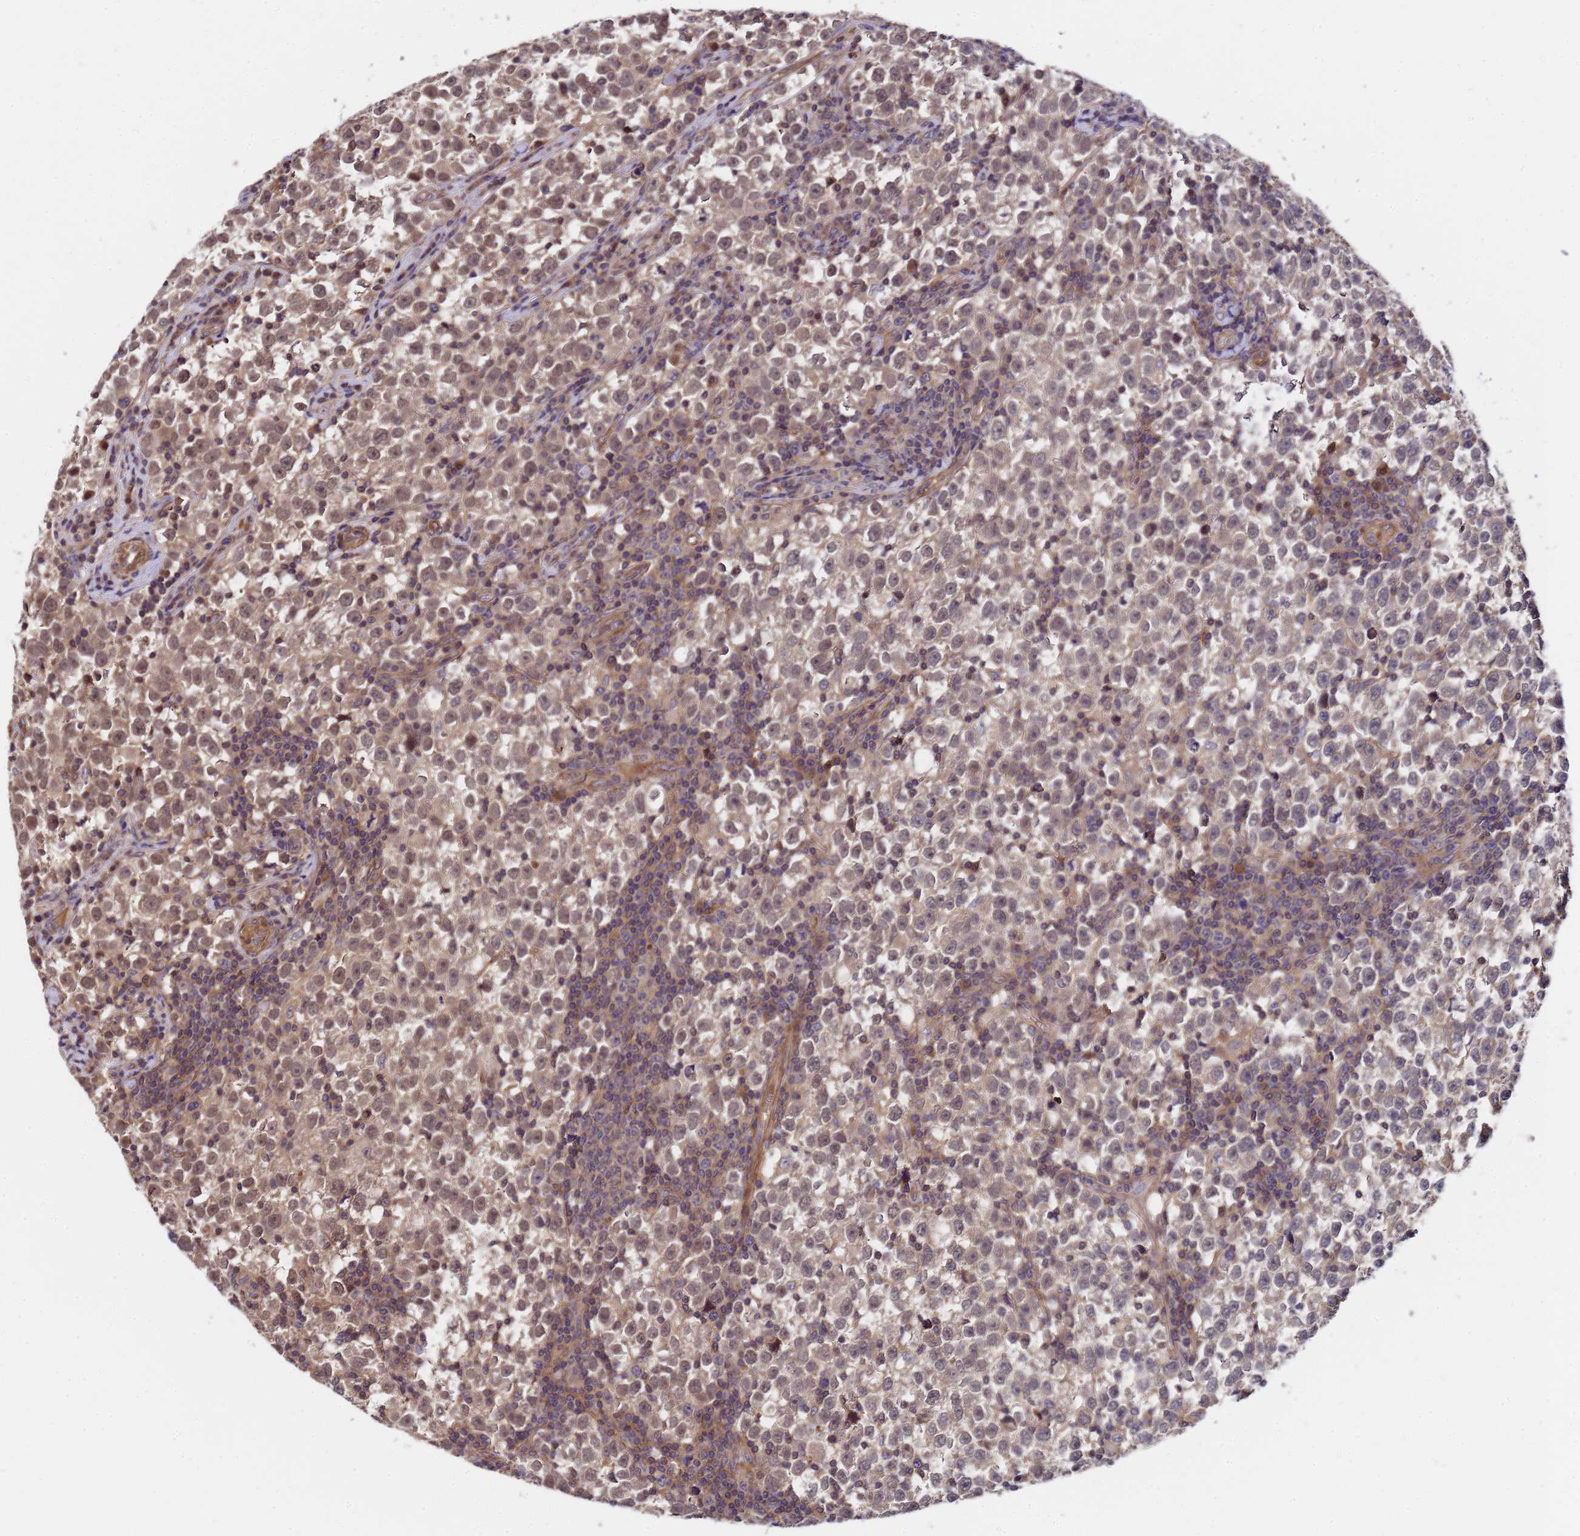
{"staining": {"intensity": "weak", "quantity": ">75%", "location": "cytoplasmic/membranous,nuclear"}, "tissue": "testis cancer", "cell_type": "Tumor cells", "image_type": "cancer", "snomed": [{"axis": "morphology", "description": "Normal tissue, NOS"}, {"axis": "morphology", "description": "Seminoma, NOS"}, {"axis": "topography", "description": "Testis"}], "caption": "Testis seminoma was stained to show a protein in brown. There is low levels of weak cytoplasmic/membranous and nuclear expression in about >75% of tumor cells.", "gene": "GSTCD", "patient": {"sex": "male", "age": 43}}